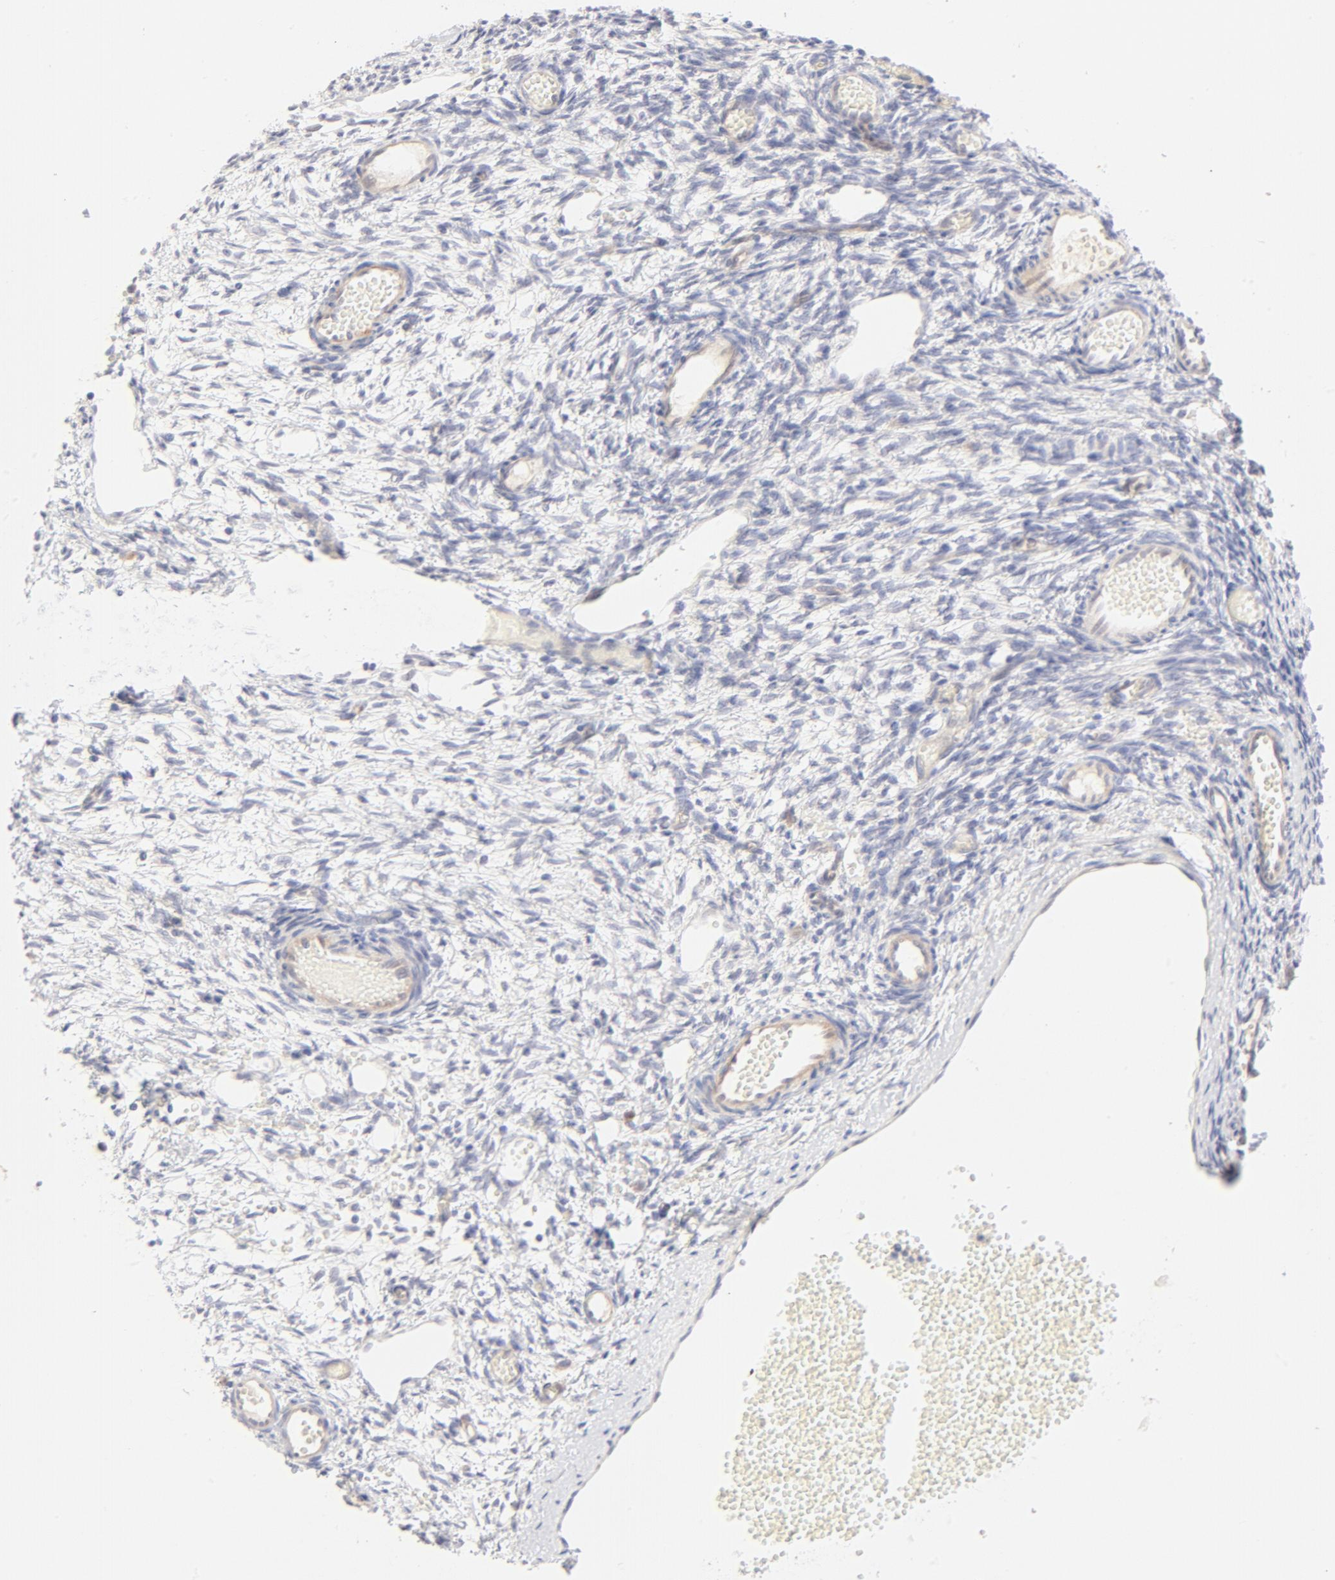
{"staining": {"intensity": "weak", "quantity": "25%-75%", "location": "cytoplasmic/membranous"}, "tissue": "ovary", "cell_type": "Follicle cells", "image_type": "normal", "snomed": [{"axis": "morphology", "description": "Normal tissue, NOS"}, {"axis": "topography", "description": "Ovary"}], "caption": "A high-resolution histopathology image shows immunohistochemistry (IHC) staining of normal ovary, which exhibits weak cytoplasmic/membranous staining in approximately 25%-75% of follicle cells. (IHC, brightfield microscopy, high magnification).", "gene": "NKX2", "patient": {"sex": "female", "age": 35}}